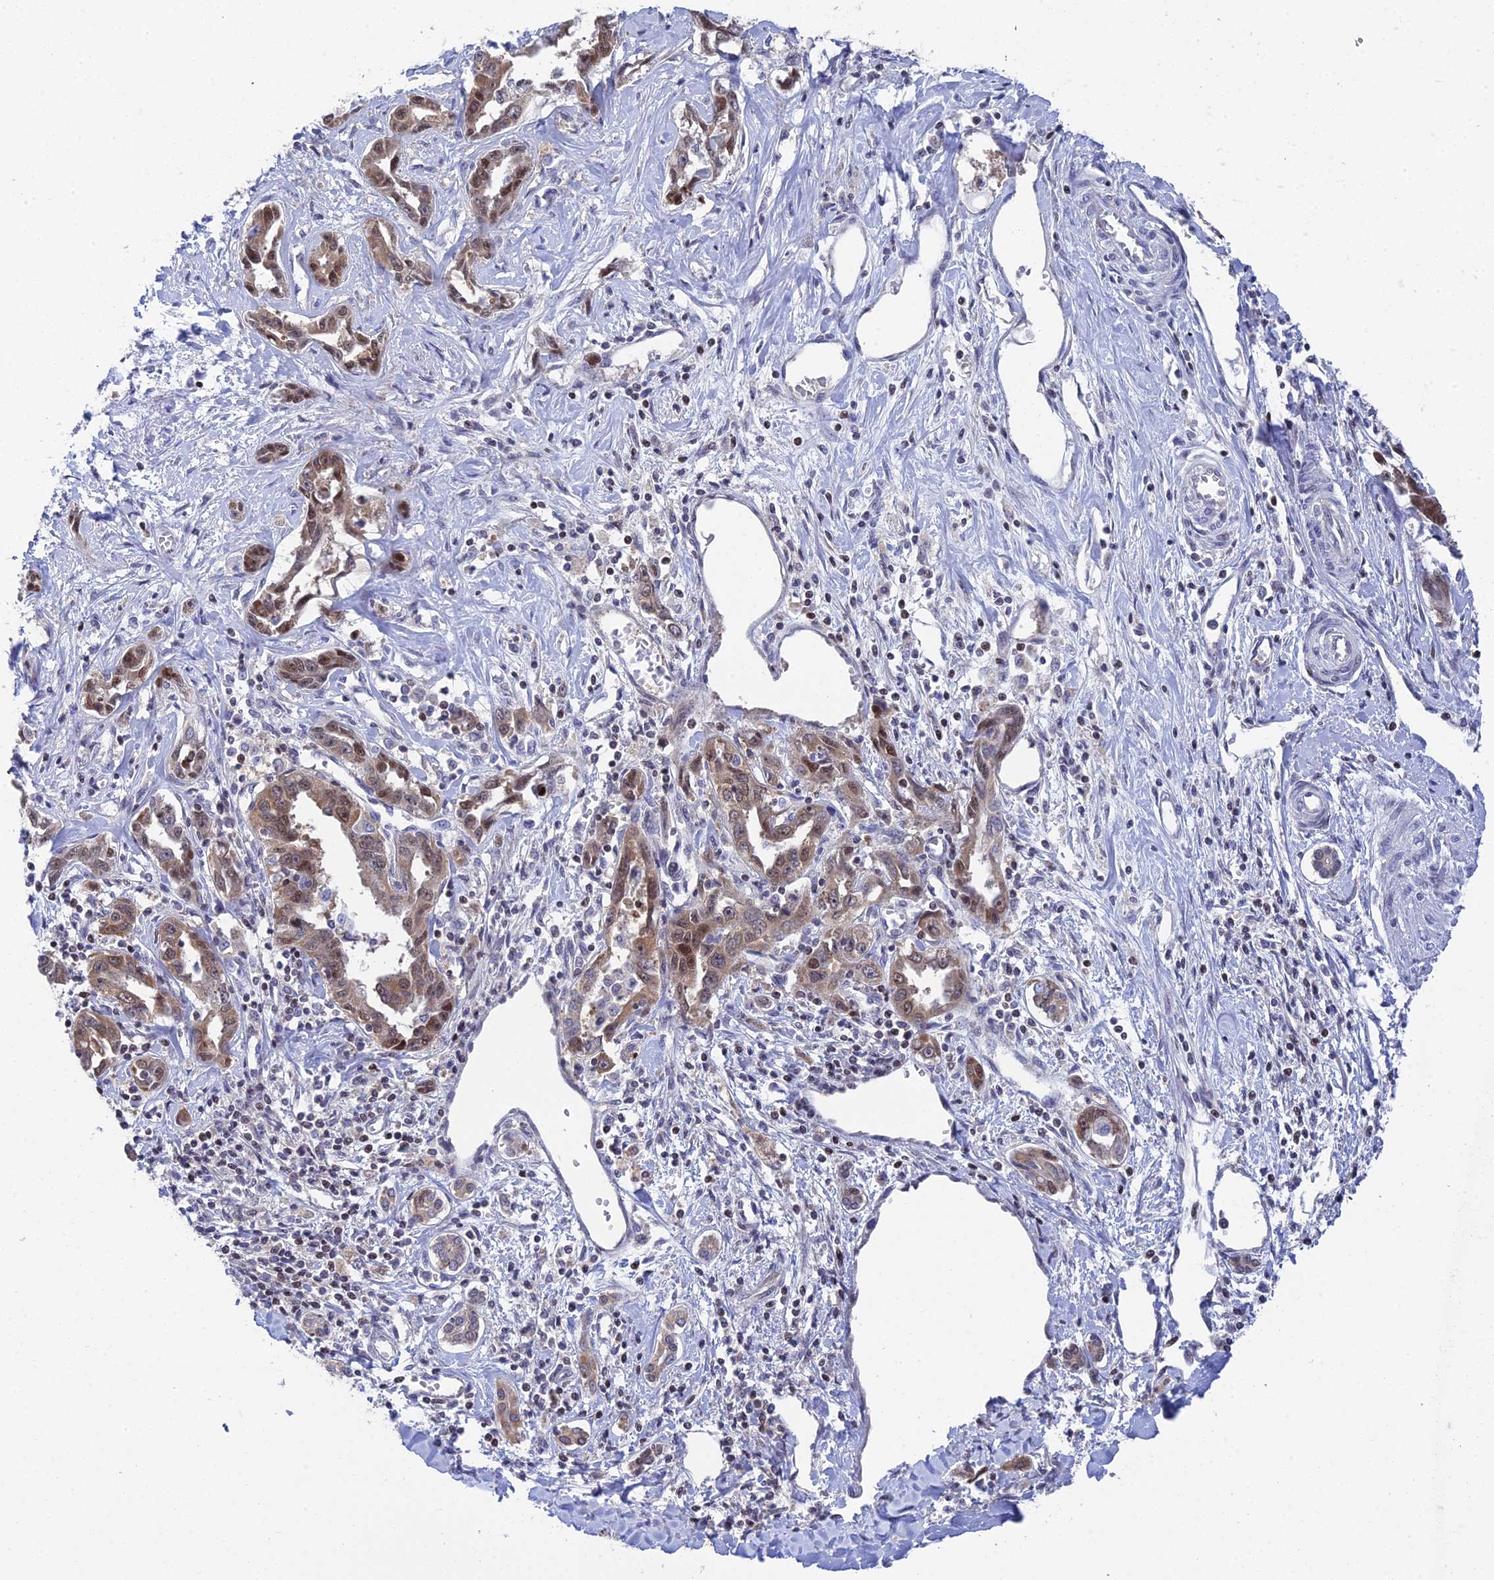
{"staining": {"intensity": "moderate", "quantity": ">75%", "location": "cytoplasmic/membranous,nuclear"}, "tissue": "liver cancer", "cell_type": "Tumor cells", "image_type": "cancer", "snomed": [{"axis": "morphology", "description": "Cholangiocarcinoma"}, {"axis": "topography", "description": "Liver"}], "caption": "Brown immunohistochemical staining in liver cancer (cholangiocarcinoma) shows moderate cytoplasmic/membranous and nuclear expression in about >75% of tumor cells. (DAB IHC, brown staining for protein, blue staining for nuclei).", "gene": "ELOA2", "patient": {"sex": "male", "age": 59}}